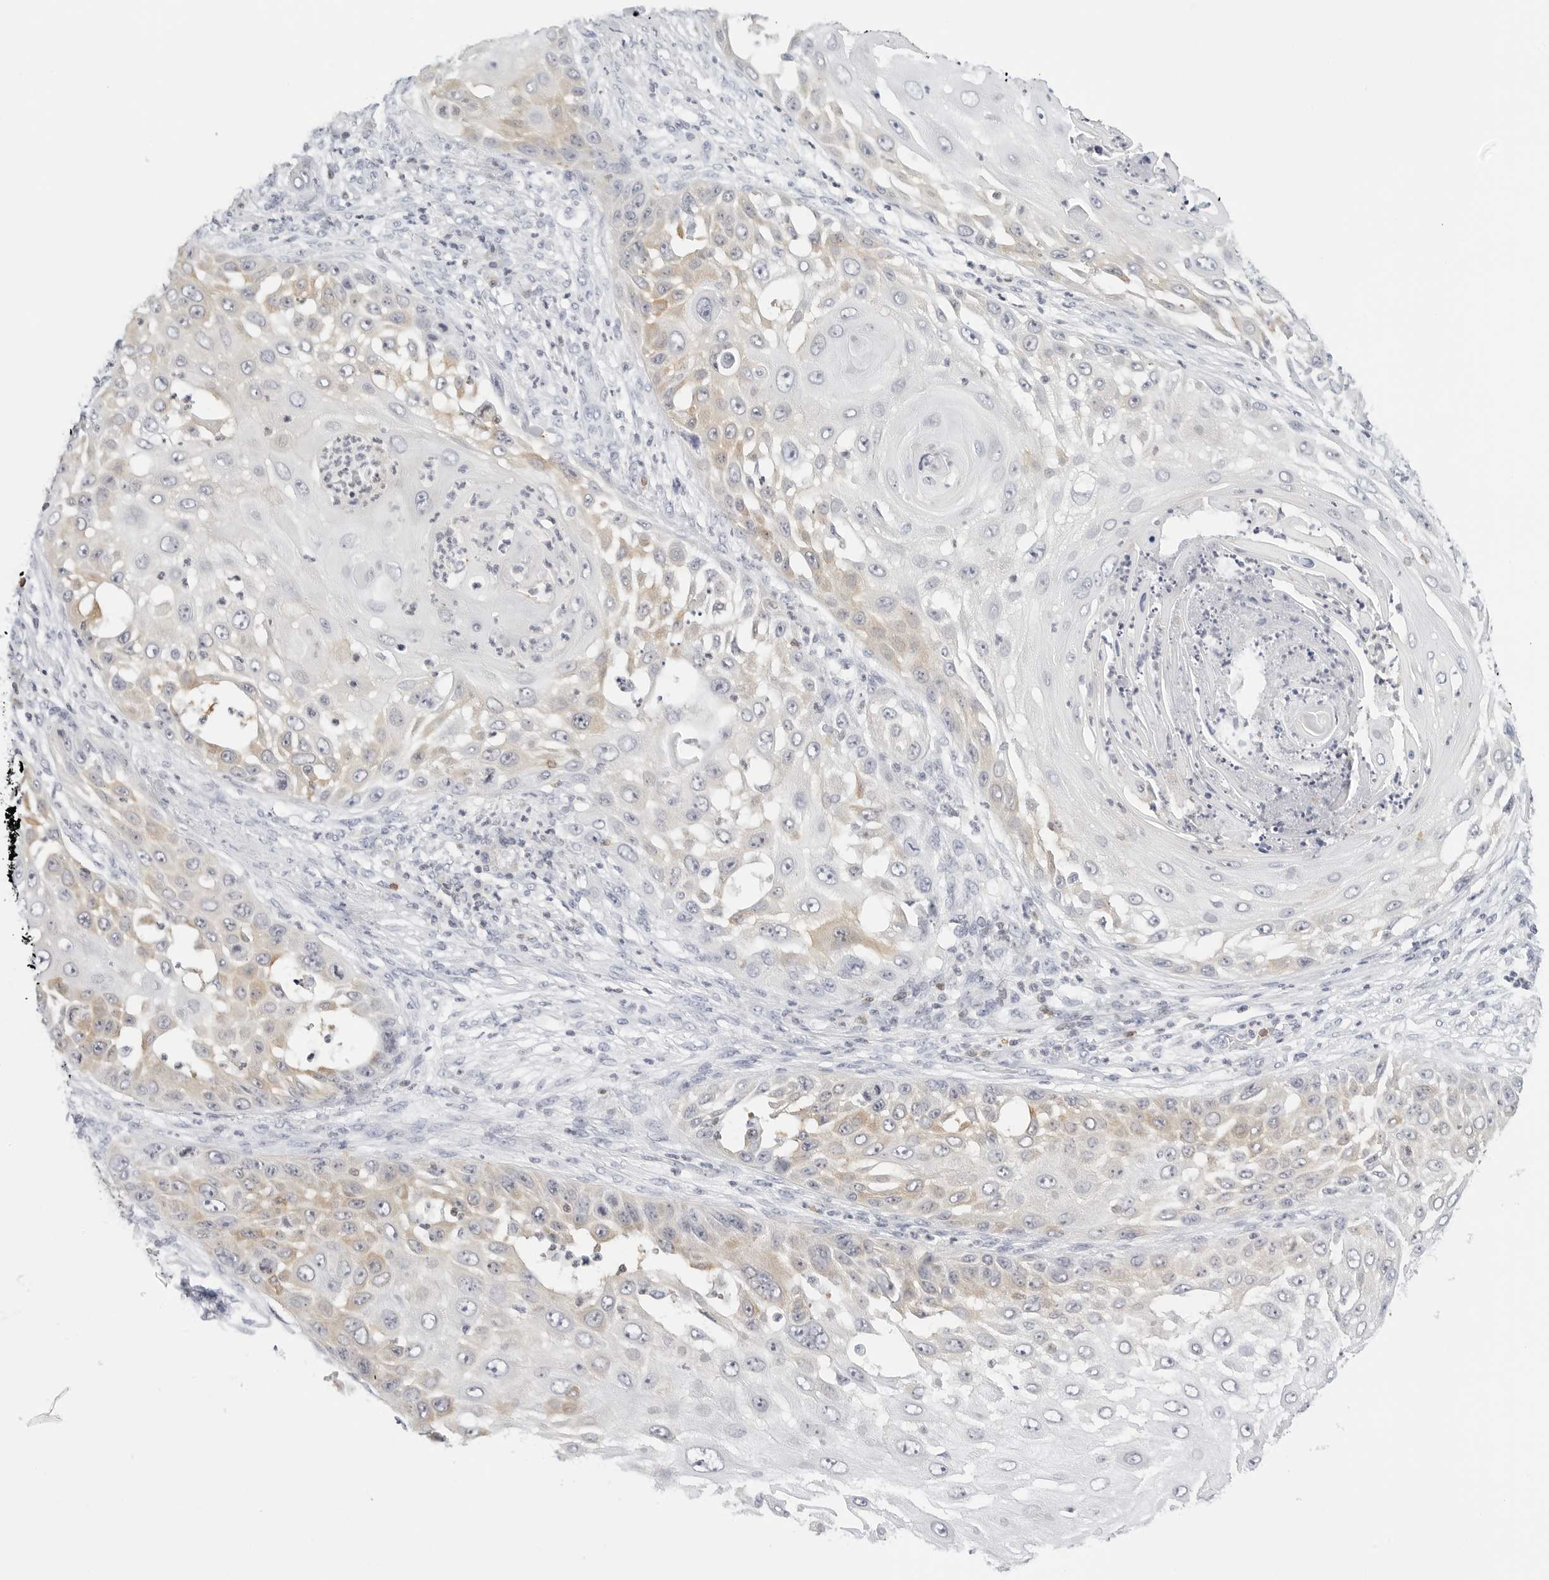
{"staining": {"intensity": "weak", "quantity": "<25%", "location": "cytoplasmic/membranous"}, "tissue": "skin cancer", "cell_type": "Tumor cells", "image_type": "cancer", "snomed": [{"axis": "morphology", "description": "Squamous cell carcinoma, NOS"}, {"axis": "topography", "description": "Skin"}], "caption": "DAB (3,3'-diaminobenzidine) immunohistochemical staining of skin cancer exhibits no significant staining in tumor cells.", "gene": "SLC9A3R1", "patient": {"sex": "female", "age": 44}}